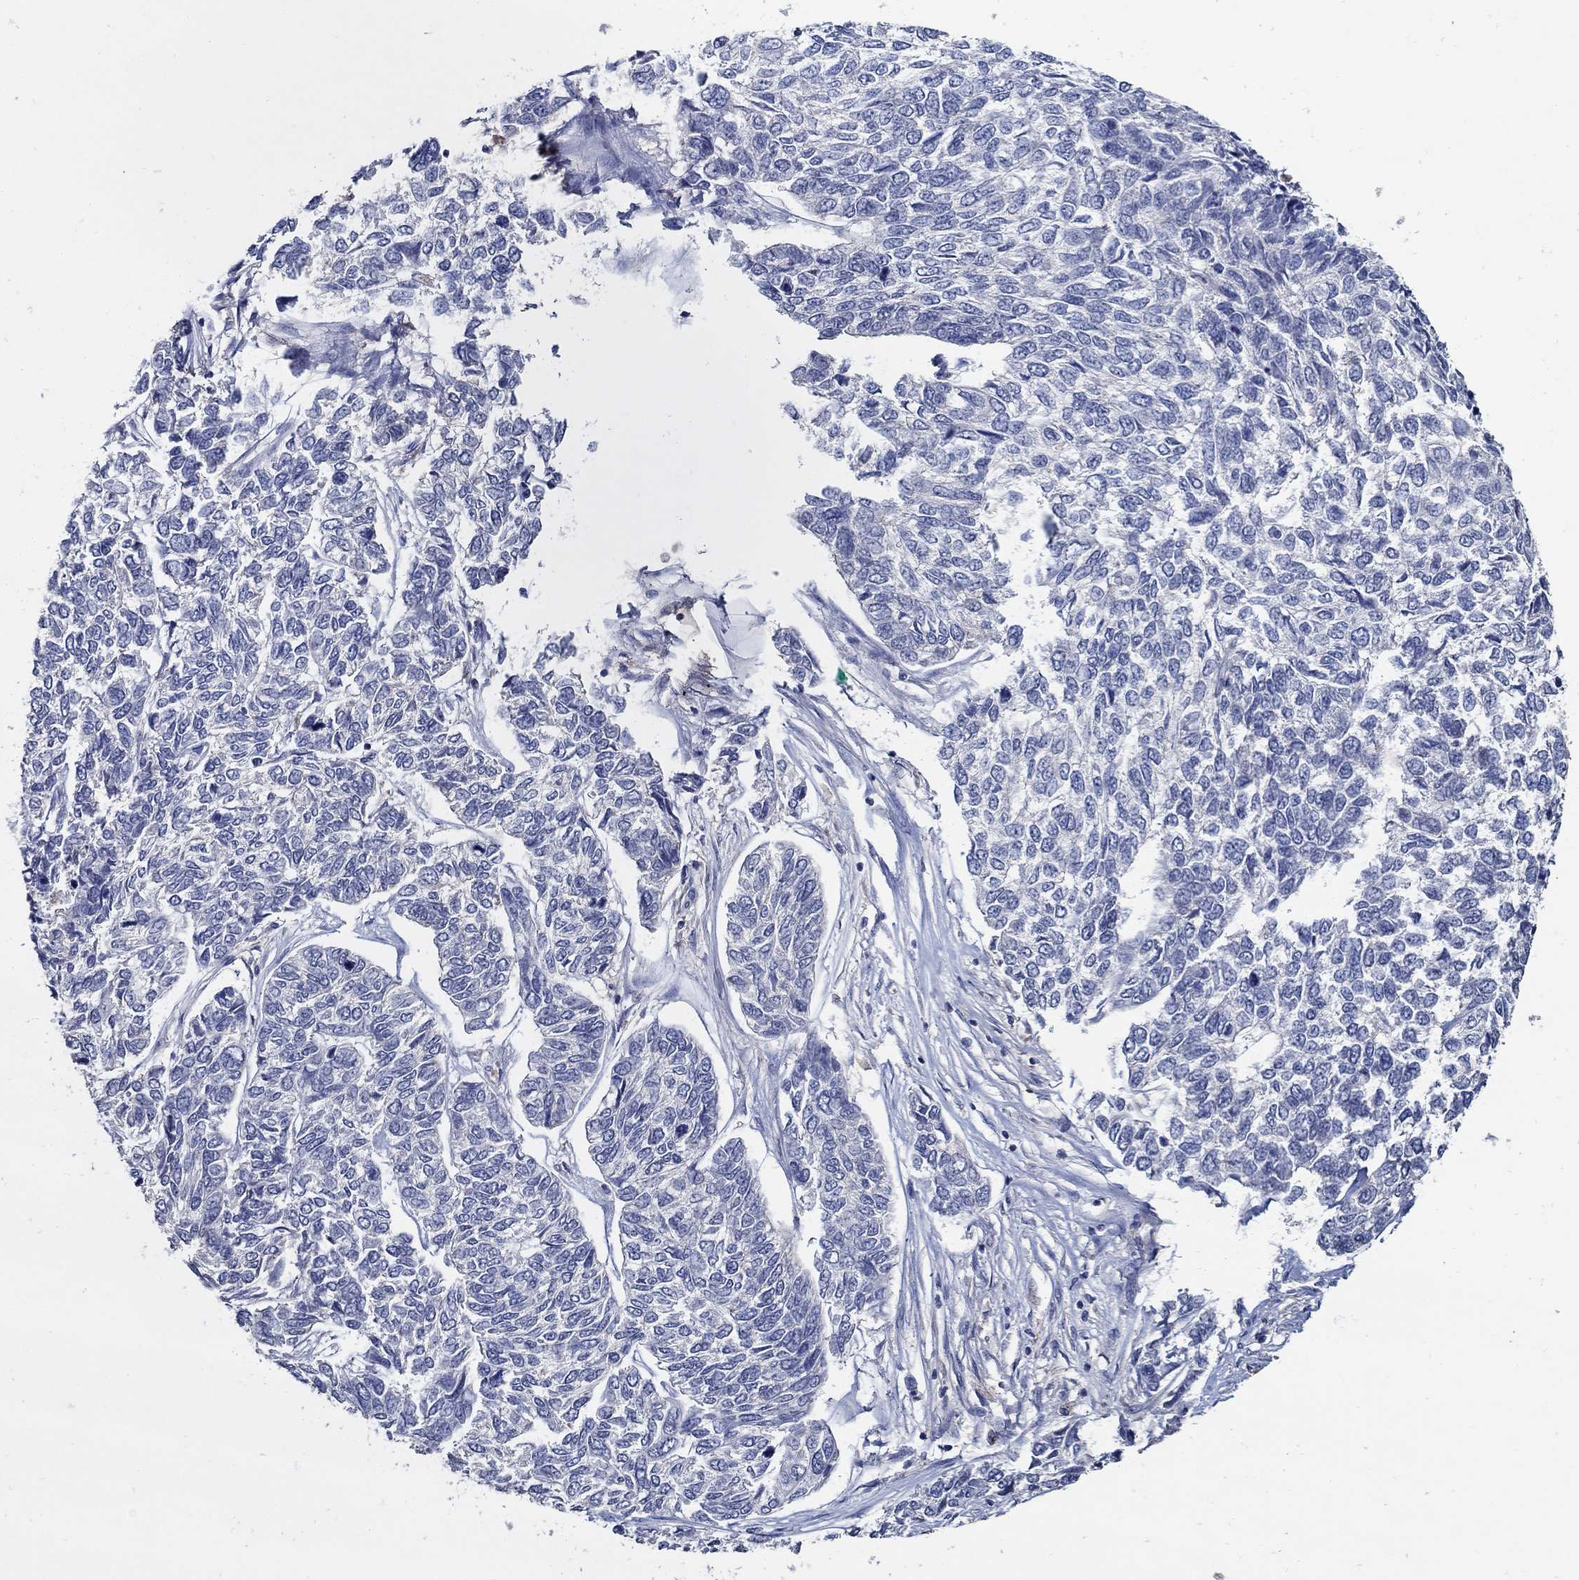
{"staining": {"intensity": "negative", "quantity": "none", "location": "none"}, "tissue": "skin cancer", "cell_type": "Tumor cells", "image_type": "cancer", "snomed": [{"axis": "morphology", "description": "Basal cell carcinoma"}, {"axis": "topography", "description": "Skin"}], "caption": "An IHC image of skin cancer (basal cell carcinoma) is shown. There is no staining in tumor cells of skin cancer (basal cell carcinoma).", "gene": "MTHFR", "patient": {"sex": "female", "age": 65}}